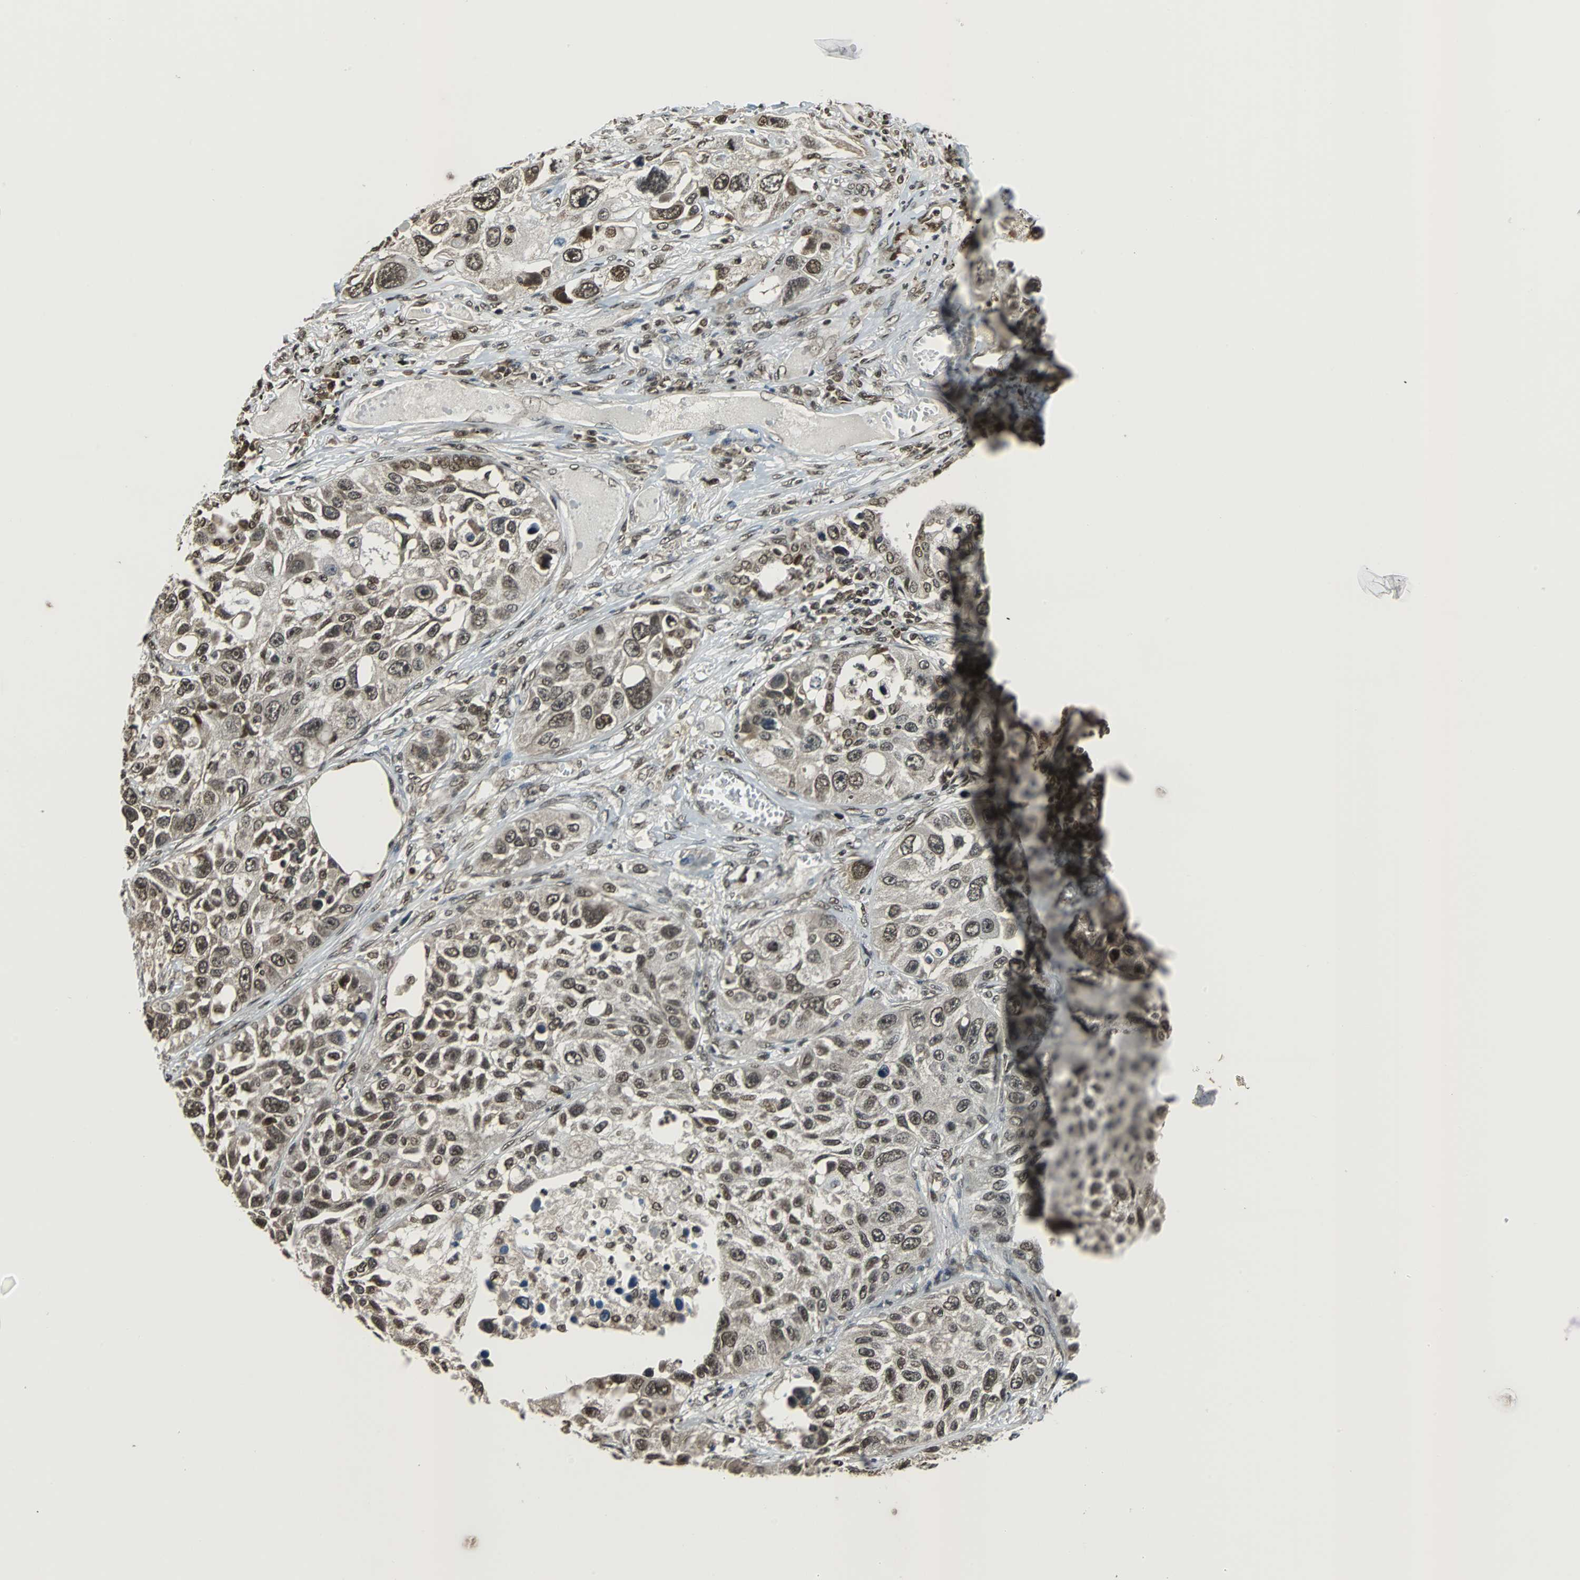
{"staining": {"intensity": "strong", "quantity": ">75%", "location": "nuclear"}, "tissue": "lung cancer", "cell_type": "Tumor cells", "image_type": "cancer", "snomed": [{"axis": "morphology", "description": "Squamous cell carcinoma, NOS"}, {"axis": "topography", "description": "Lung"}], "caption": "Lung cancer (squamous cell carcinoma) was stained to show a protein in brown. There is high levels of strong nuclear expression in about >75% of tumor cells.", "gene": "REST", "patient": {"sex": "male", "age": 71}}